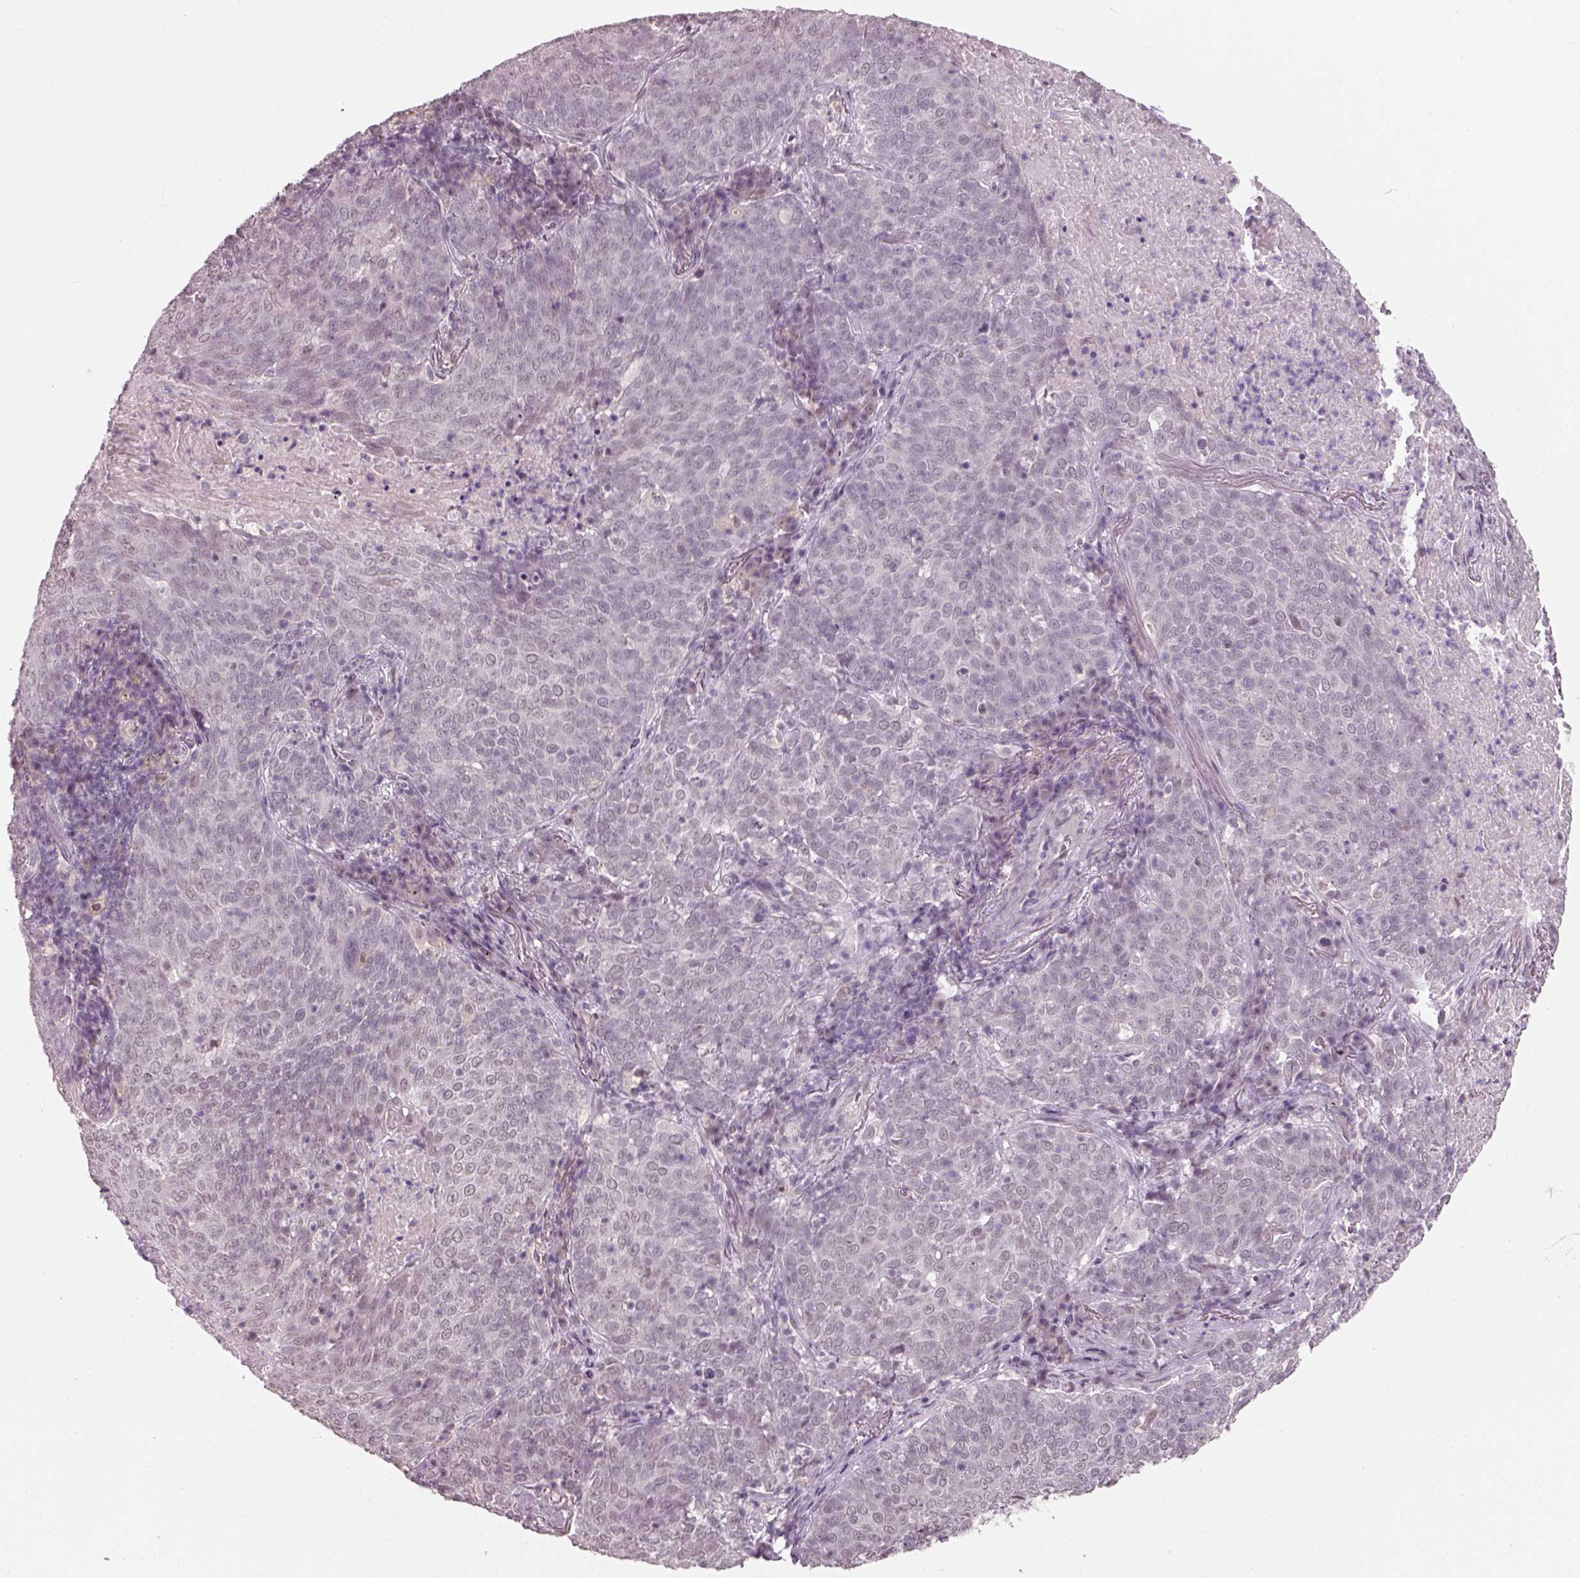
{"staining": {"intensity": "negative", "quantity": "none", "location": "none"}, "tissue": "lung cancer", "cell_type": "Tumor cells", "image_type": "cancer", "snomed": [{"axis": "morphology", "description": "Squamous cell carcinoma, NOS"}, {"axis": "topography", "description": "Lung"}], "caption": "Immunohistochemistry histopathology image of lung cancer stained for a protein (brown), which shows no positivity in tumor cells.", "gene": "NAT8", "patient": {"sex": "male", "age": 82}}